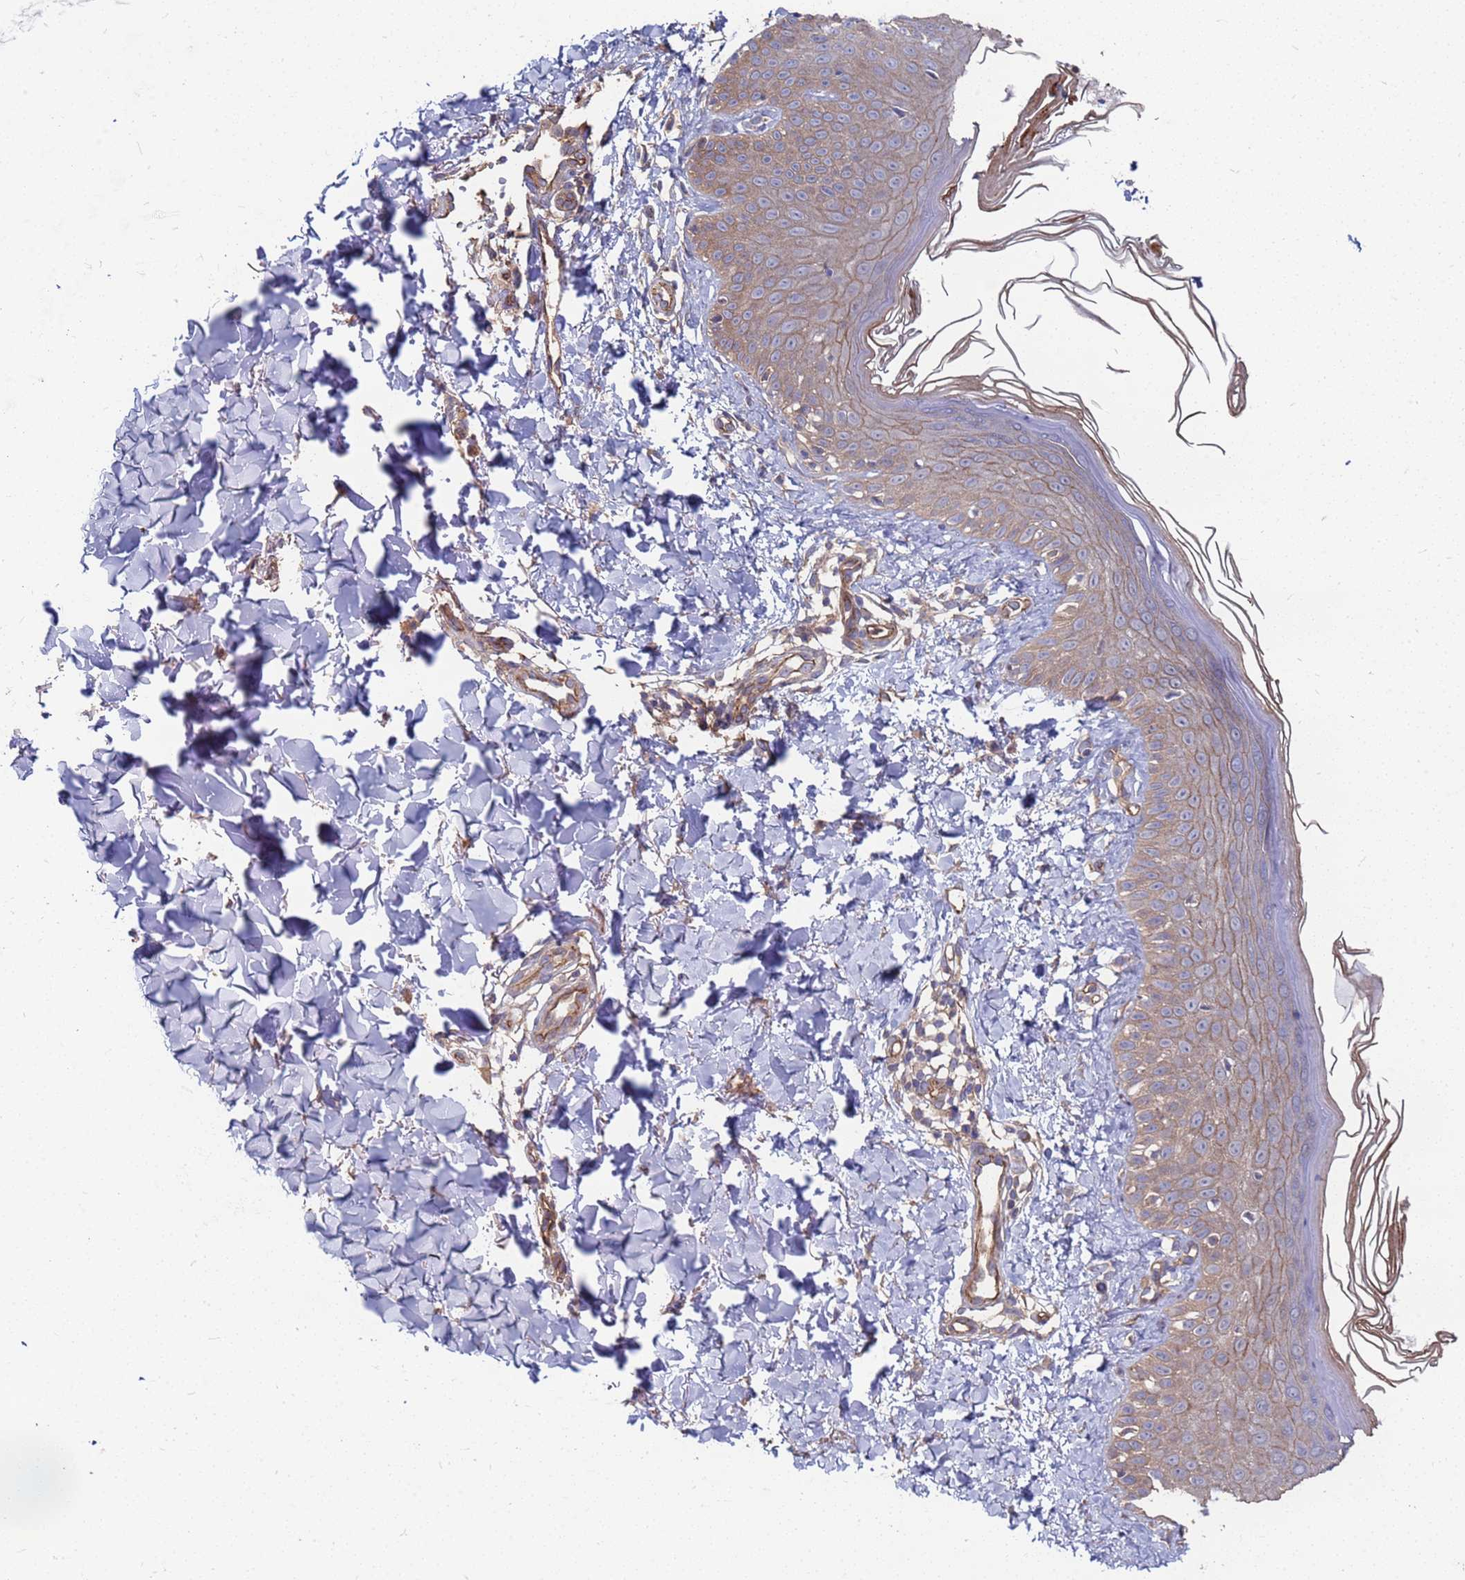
{"staining": {"intensity": "weak", "quantity": "25%-75%", "location": "cytoplasmic/membranous"}, "tissue": "skin", "cell_type": "Fibroblasts", "image_type": "normal", "snomed": [{"axis": "morphology", "description": "Normal tissue, NOS"}, {"axis": "topography", "description": "Skin"}], "caption": "A low amount of weak cytoplasmic/membranous positivity is seen in about 25%-75% of fibroblasts in unremarkable skin.", "gene": "NDUFAF6", "patient": {"sex": "male", "age": 52}}